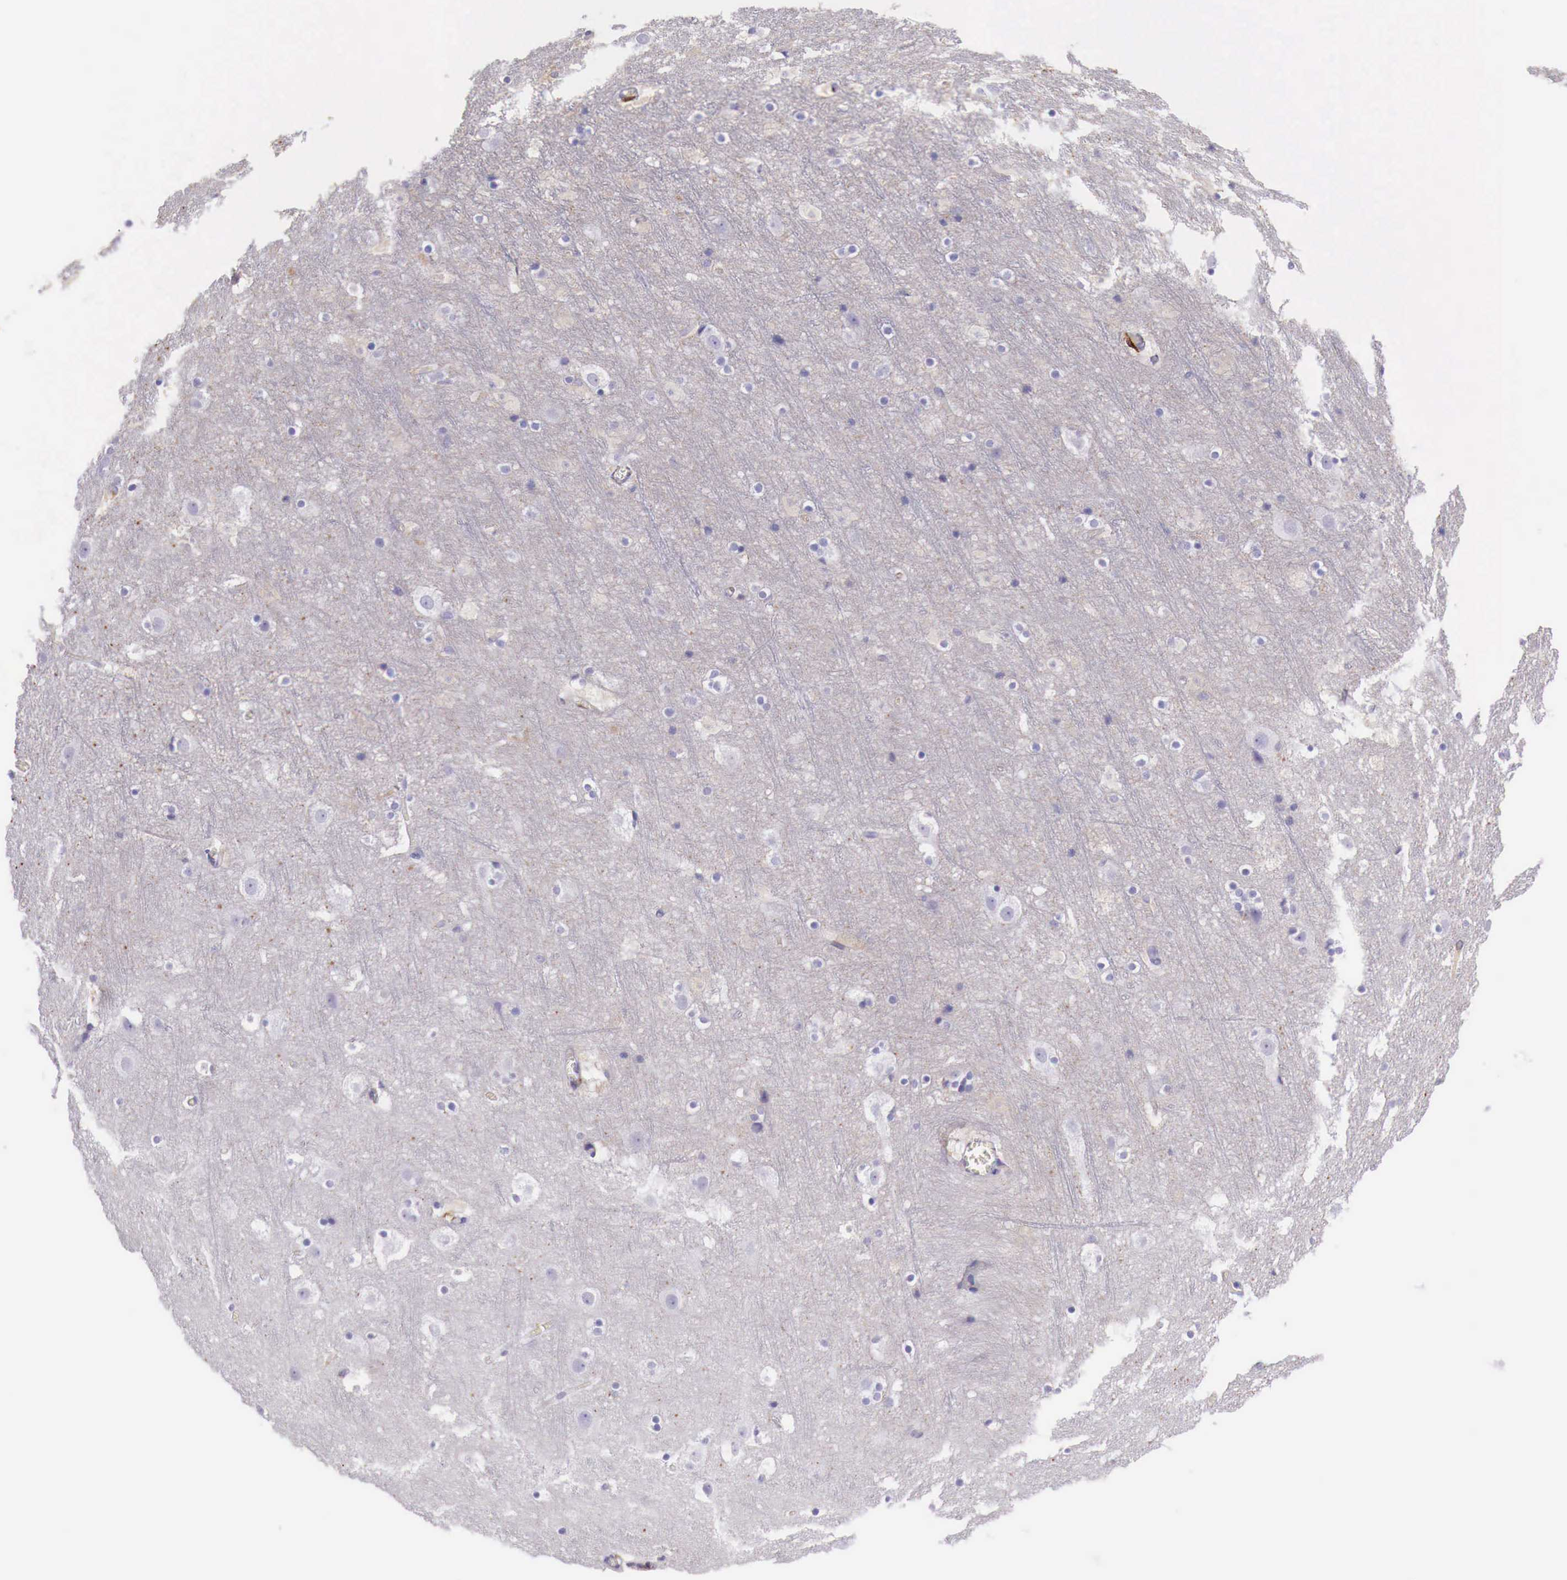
{"staining": {"intensity": "negative", "quantity": "none", "location": "none"}, "tissue": "cerebral cortex", "cell_type": "Endothelial cells", "image_type": "normal", "snomed": [{"axis": "morphology", "description": "Normal tissue, NOS"}, {"axis": "topography", "description": "Cerebral cortex"}], "caption": "This photomicrograph is of benign cerebral cortex stained with immunohistochemistry to label a protein in brown with the nuclei are counter-stained blue. There is no expression in endothelial cells.", "gene": "MSR1", "patient": {"sex": "male", "age": 45}}